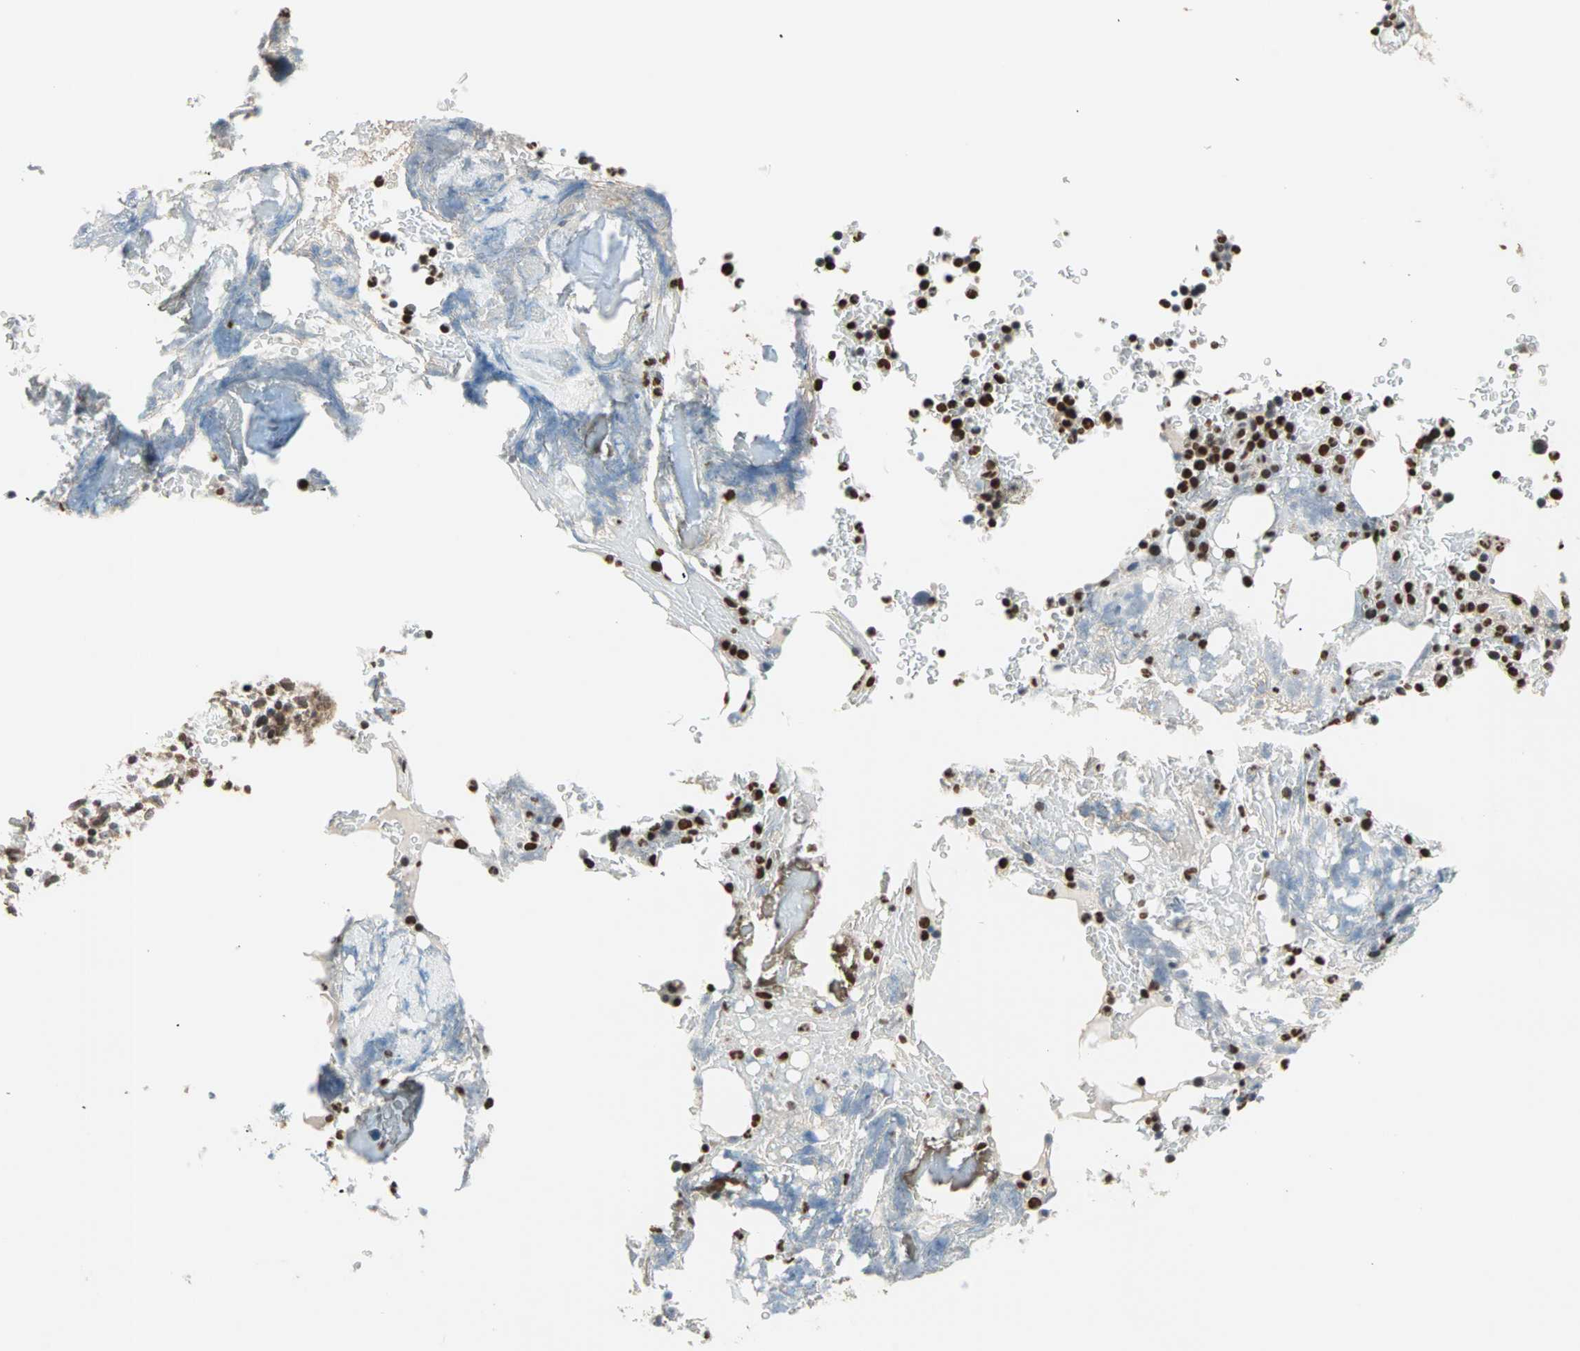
{"staining": {"intensity": "strong", "quantity": ">75%", "location": "nuclear"}, "tissue": "bone marrow", "cell_type": "Hematopoietic cells", "image_type": "normal", "snomed": [{"axis": "morphology", "description": "Normal tissue, NOS"}, {"axis": "topography", "description": "Bone marrow"}], "caption": "Approximately >75% of hematopoietic cells in benign bone marrow display strong nuclear protein staining as visualized by brown immunohistochemical staining.", "gene": "DAZAP1", "patient": {"sex": "female", "age": 66}}